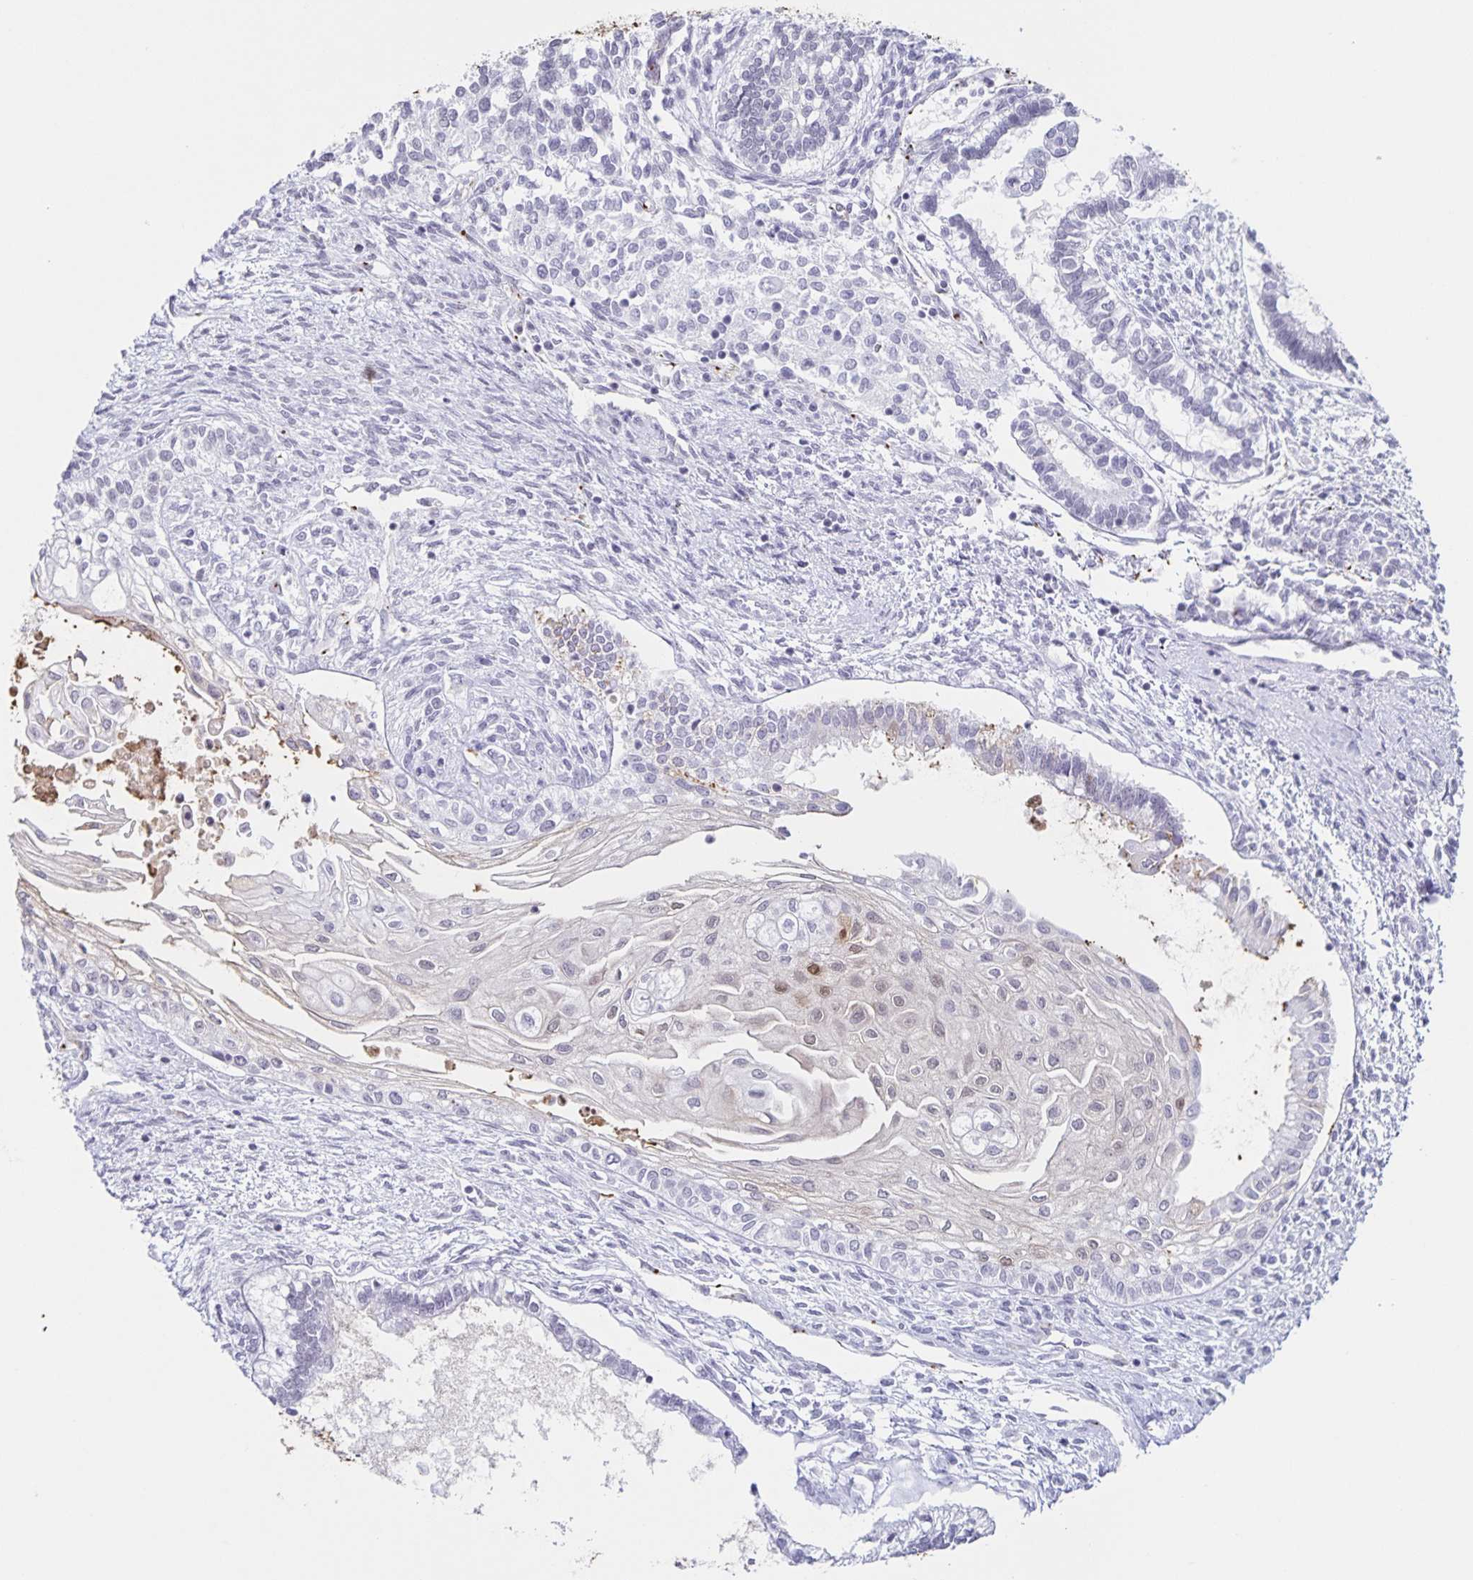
{"staining": {"intensity": "negative", "quantity": "none", "location": "none"}, "tissue": "testis cancer", "cell_type": "Tumor cells", "image_type": "cancer", "snomed": [{"axis": "morphology", "description": "Carcinoma, Embryonal, NOS"}, {"axis": "topography", "description": "Testis"}], "caption": "A photomicrograph of embryonal carcinoma (testis) stained for a protein displays no brown staining in tumor cells.", "gene": "LCE6A", "patient": {"sex": "male", "age": 37}}